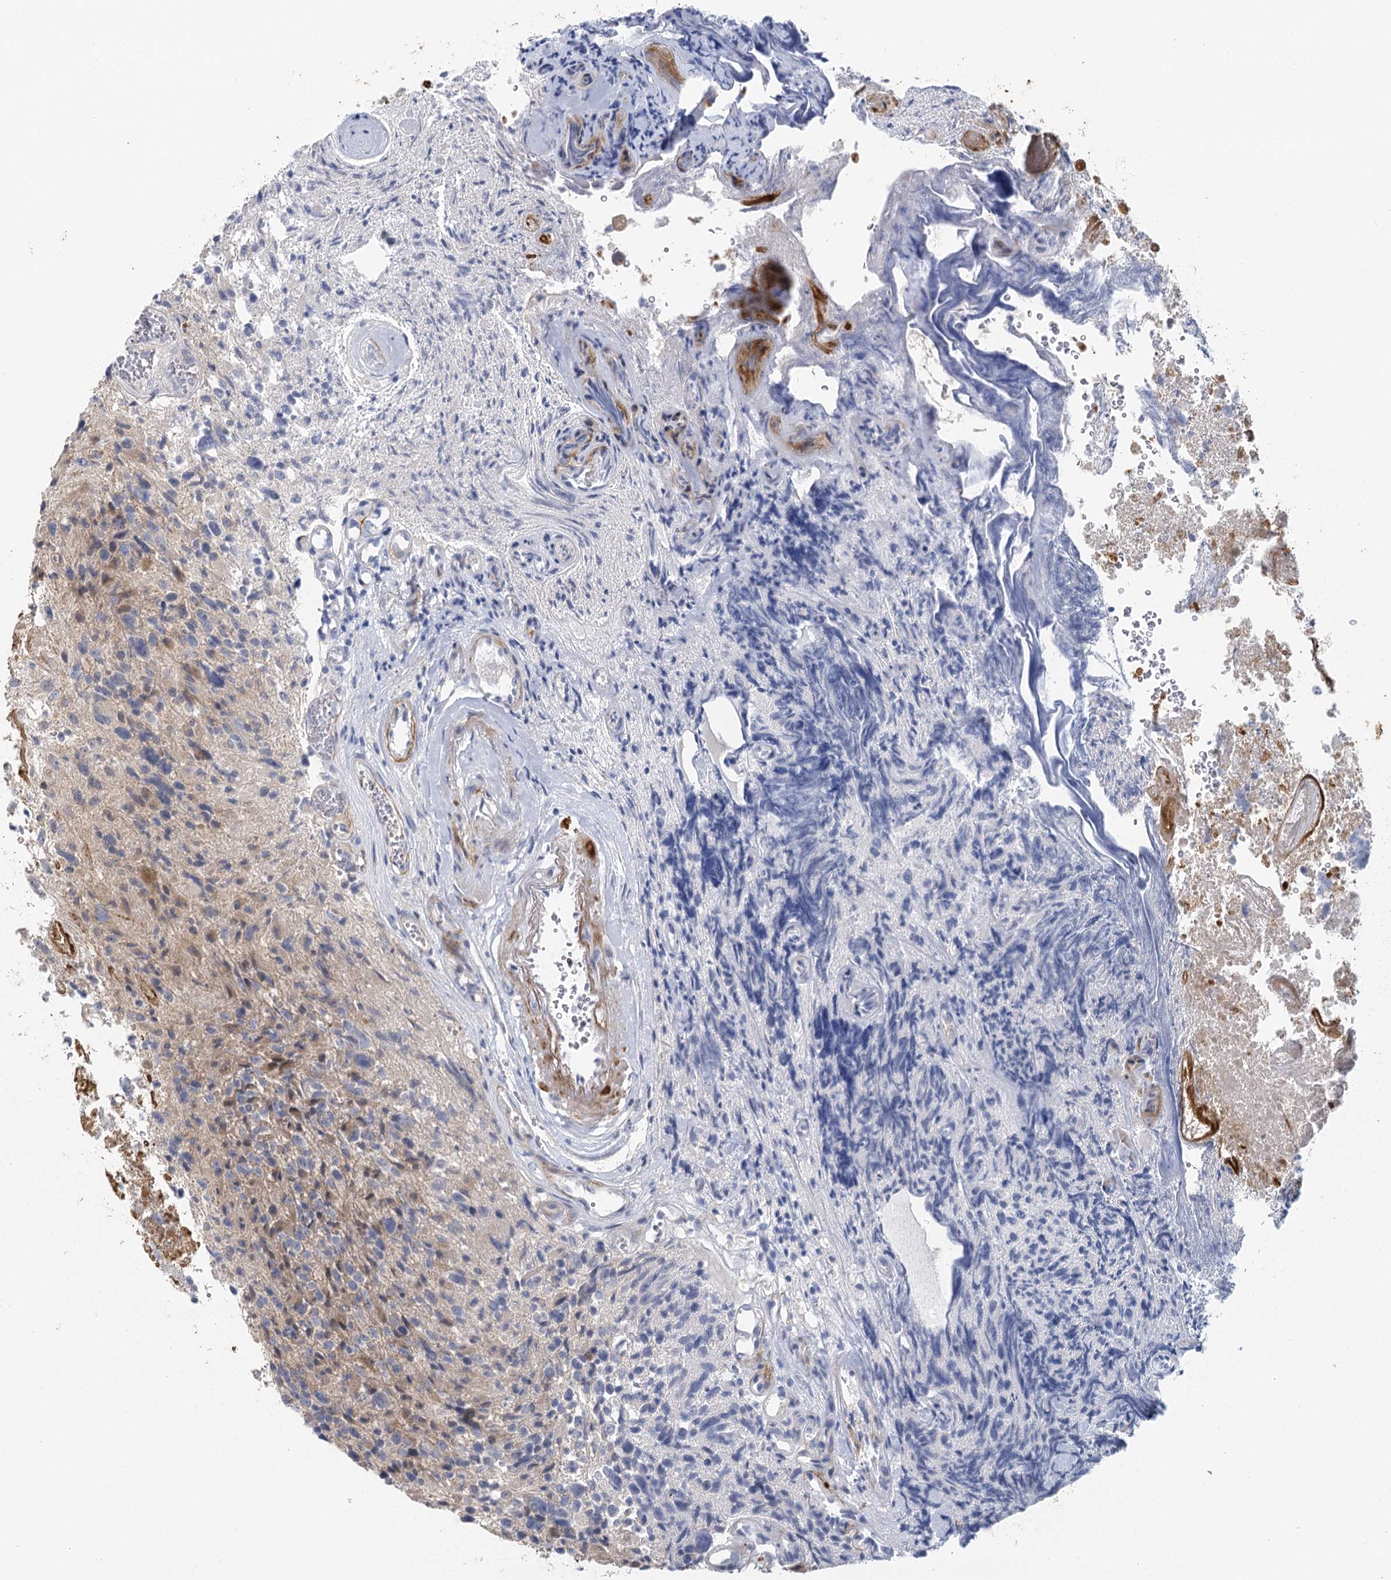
{"staining": {"intensity": "negative", "quantity": "none", "location": "none"}, "tissue": "glioma", "cell_type": "Tumor cells", "image_type": "cancer", "snomed": [{"axis": "morphology", "description": "Glioma, malignant, High grade"}, {"axis": "topography", "description": "Brain"}], "caption": "DAB (3,3'-diaminobenzidine) immunohistochemical staining of human glioma shows no significant positivity in tumor cells.", "gene": "IL11RA", "patient": {"sex": "male", "age": 69}}